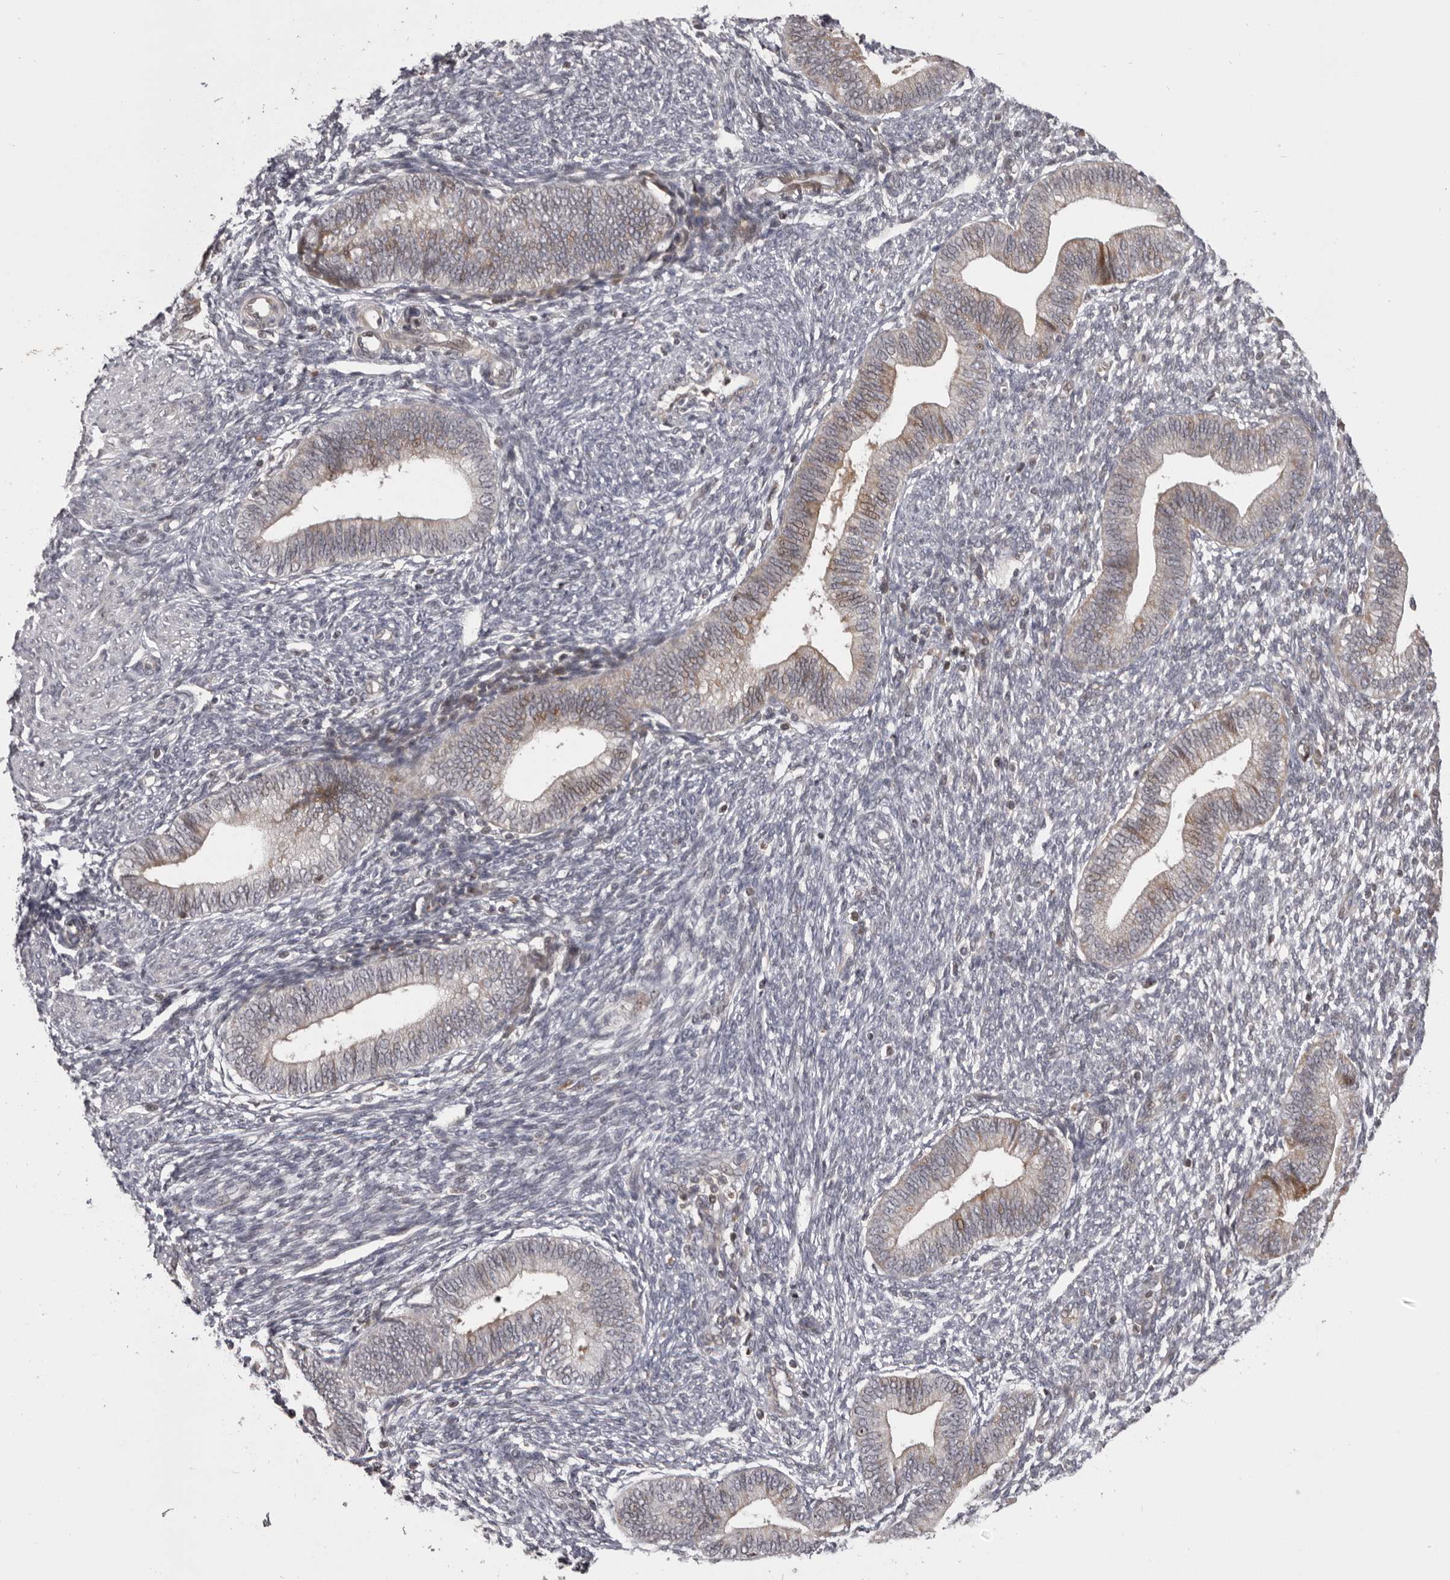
{"staining": {"intensity": "moderate", "quantity": "<25%", "location": "cytoplasmic/membranous,nuclear"}, "tissue": "endometrium", "cell_type": "Cells in endometrial stroma", "image_type": "normal", "snomed": [{"axis": "morphology", "description": "Normal tissue, NOS"}, {"axis": "topography", "description": "Endometrium"}], "caption": "Protein staining of benign endometrium shows moderate cytoplasmic/membranous,nuclear staining in approximately <25% of cells in endometrial stroma. (Stains: DAB (3,3'-diaminobenzidine) in brown, nuclei in blue, Microscopy: brightfield microscopy at high magnification).", "gene": "AZIN1", "patient": {"sex": "female", "age": 46}}